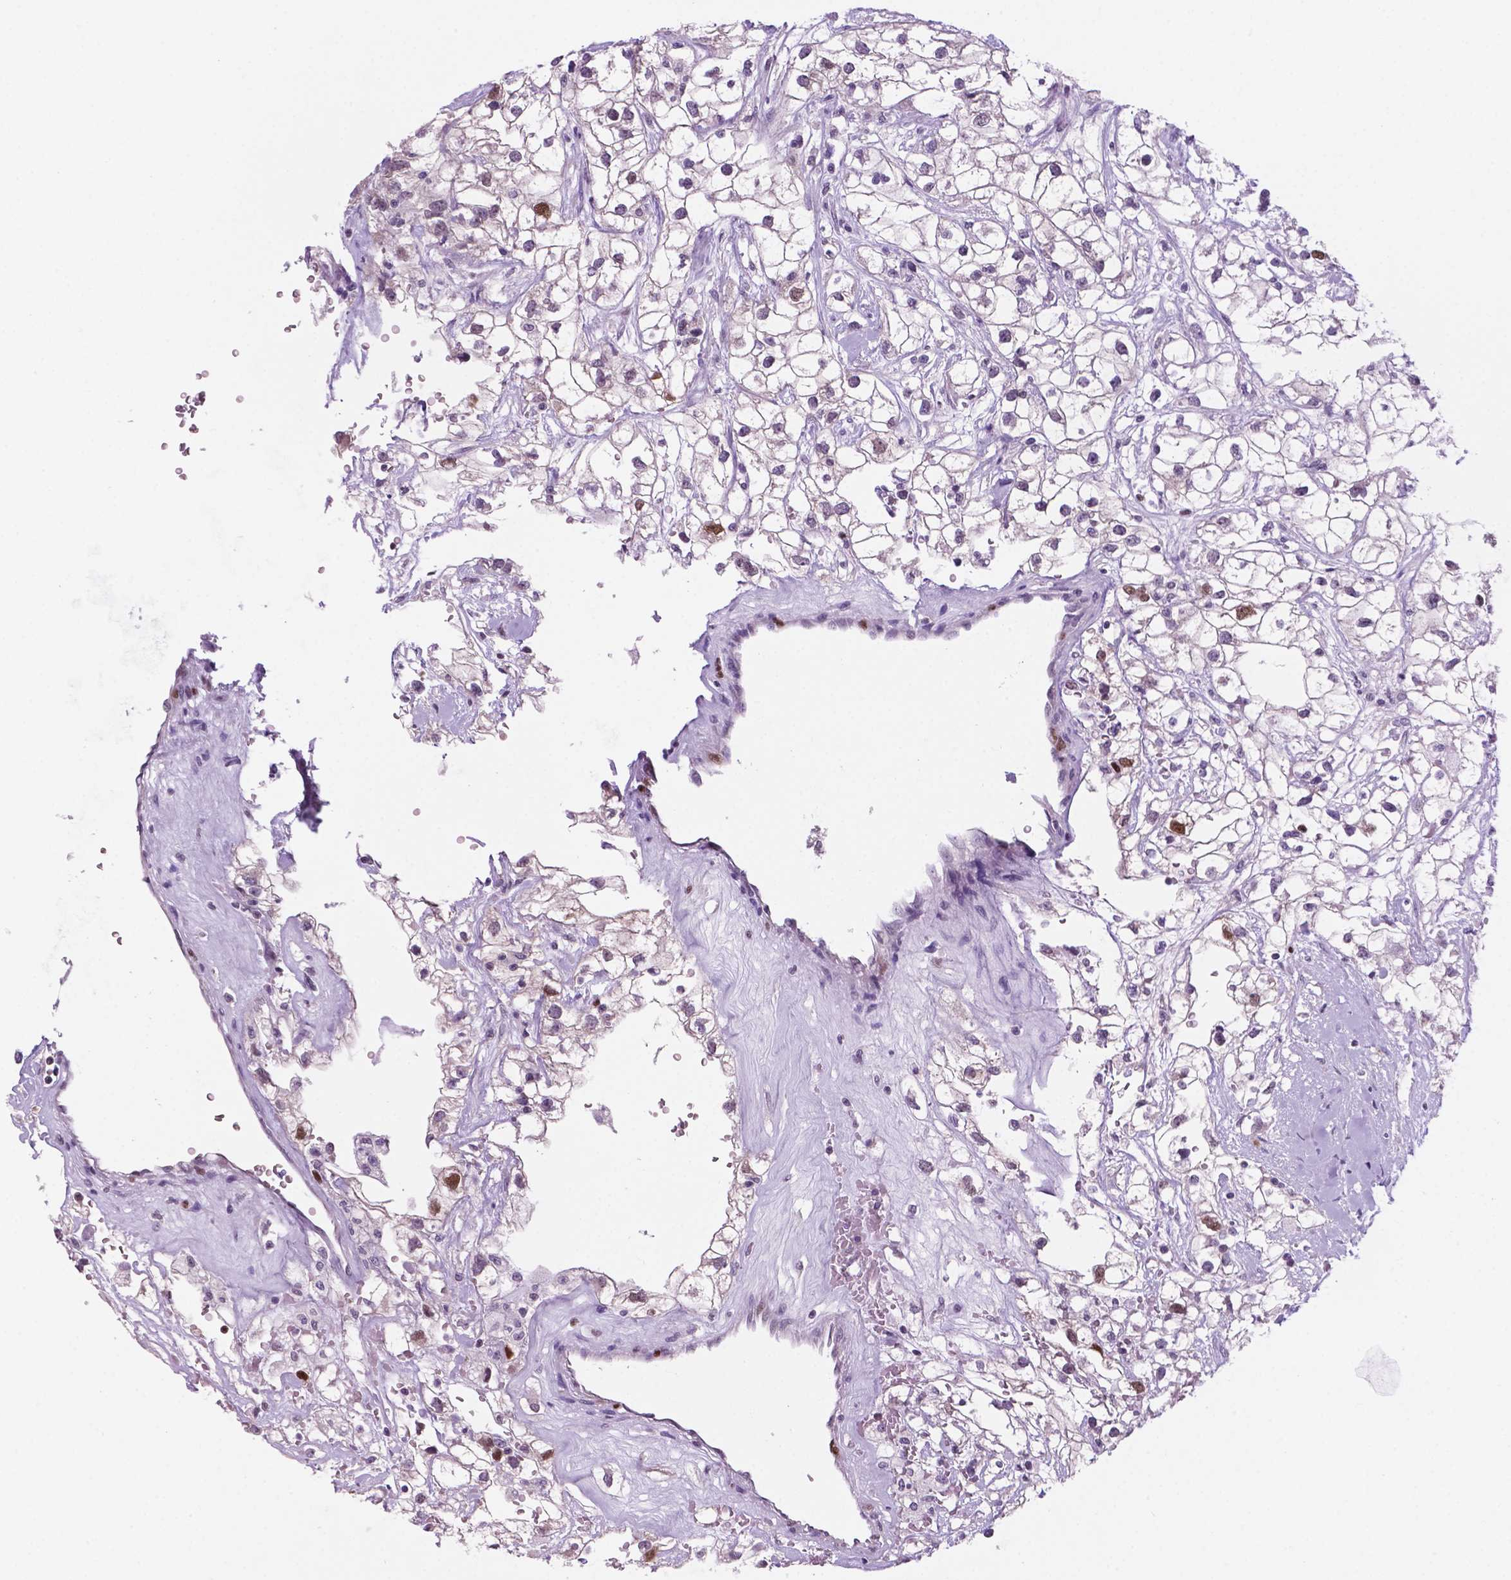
{"staining": {"intensity": "moderate", "quantity": "<25%", "location": "nuclear"}, "tissue": "renal cancer", "cell_type": "Tumor cells", "image_type": "cancer", "snomed": [{"axis": "morphology", "description": "Adenocarcinoma, NOS"}, {"axis": "topography", "description": "Kidney"}], "caption": "This micrograph demonstrates IHC staining of human renal cancer (adenocarcinoma), with low moderate nuclear positivity in approximately <25% of tumor cells.", "gene": "NCAPH2", "patient": {"sex": "male", "age": 59}}